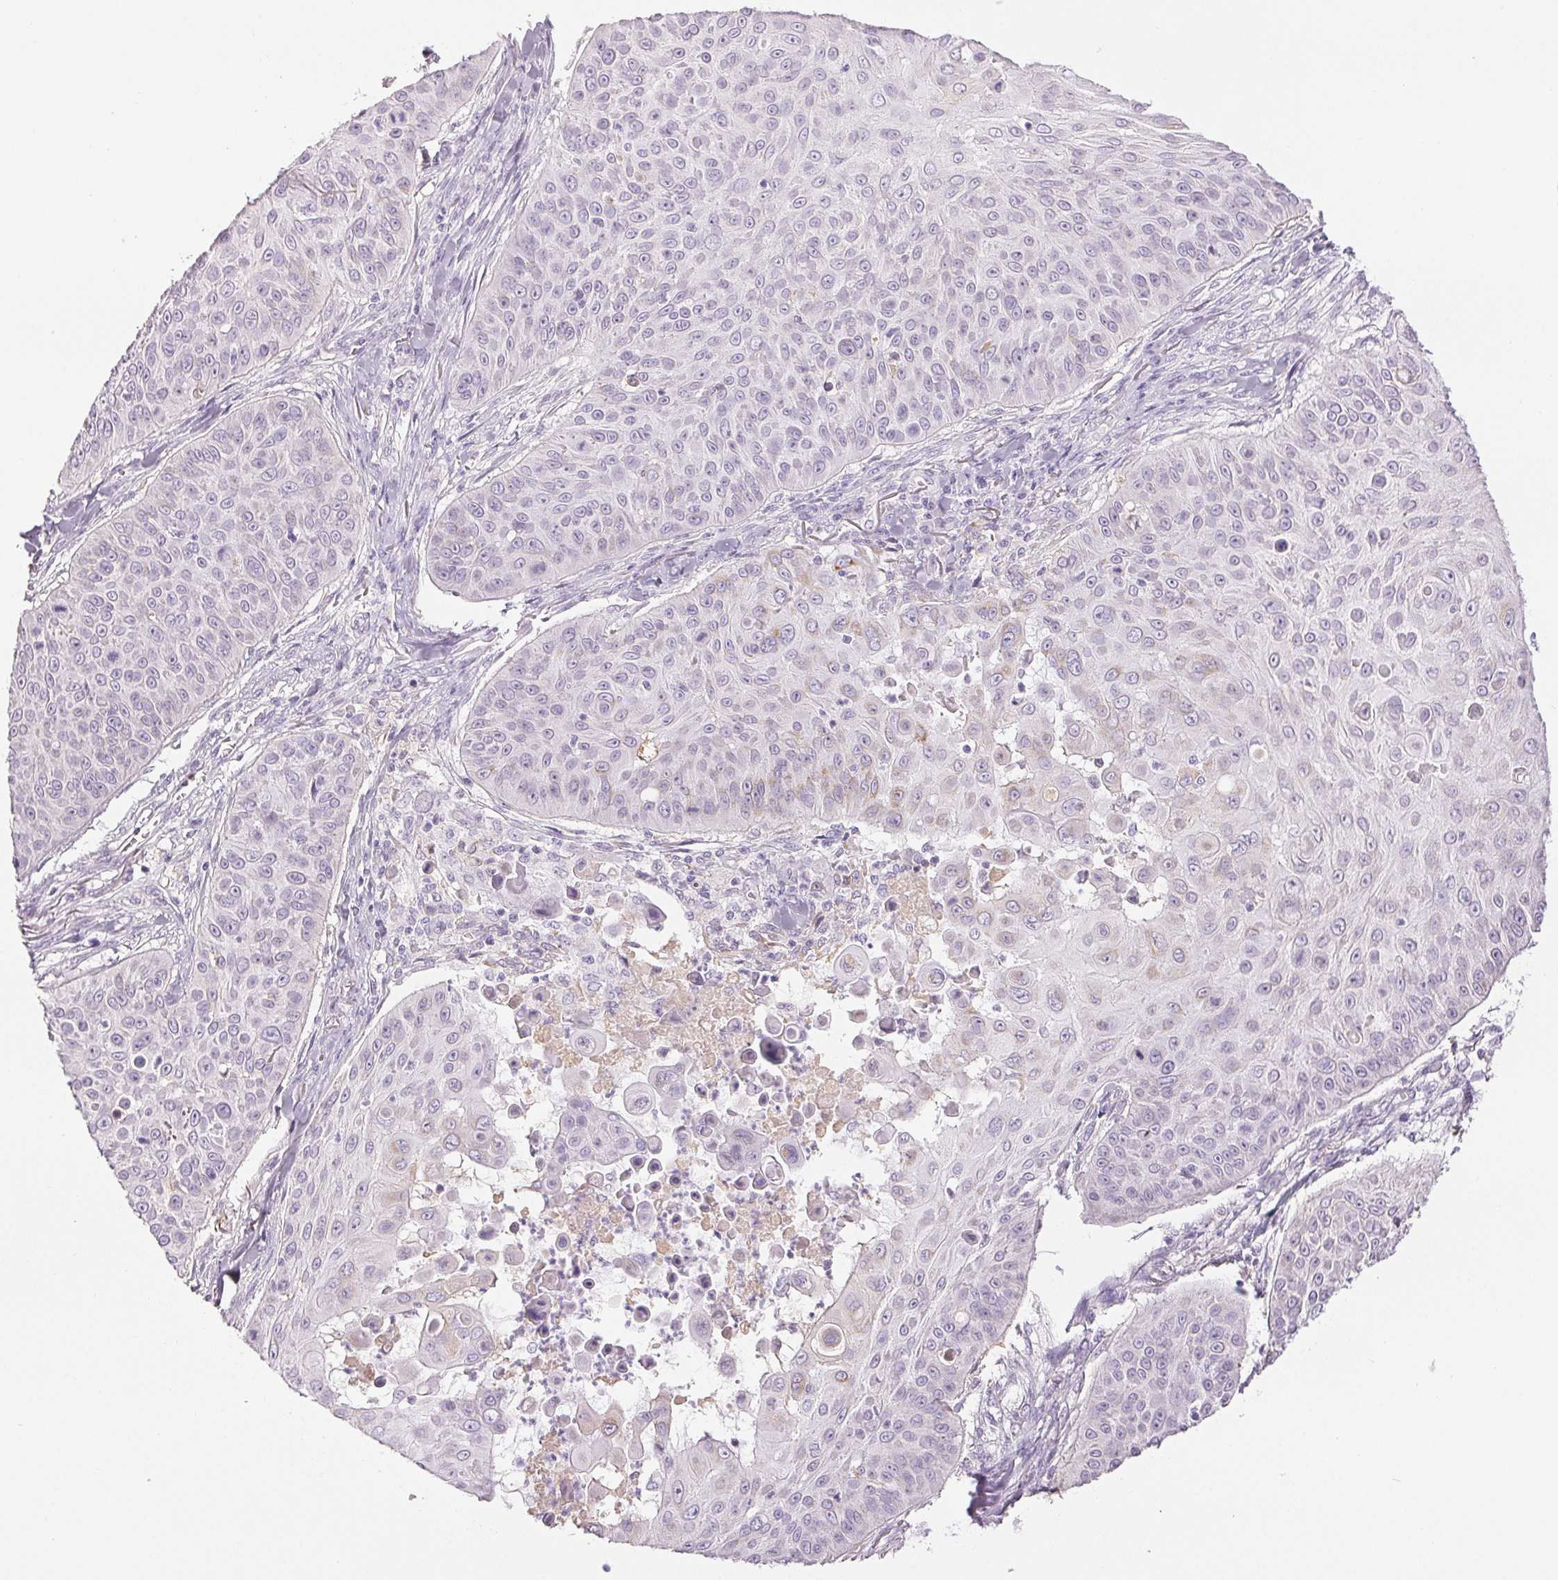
{"staining": {"intensity": "negative", "quantity": "none", "location": "none"}, "tissue": "skin cancer", "cell_type": "Tumor cells", "image_type": "cancer", "snomed": [{"axis": "morphology", "description": "Squamous cell carcinoma, NOS"}, {"axis": "topography", "description": "Skin"}], "caption": "Tumor cells are negative for brown protein staining in skin squamous cell carcinoma. (DAB (3,3'-diaminobenzidine) immunohistochemistry (IHC) visualized using brightfield microscopy, high magnification).", "gene": "COL7A1", "patient": {"sex": "male", "age": 82}}